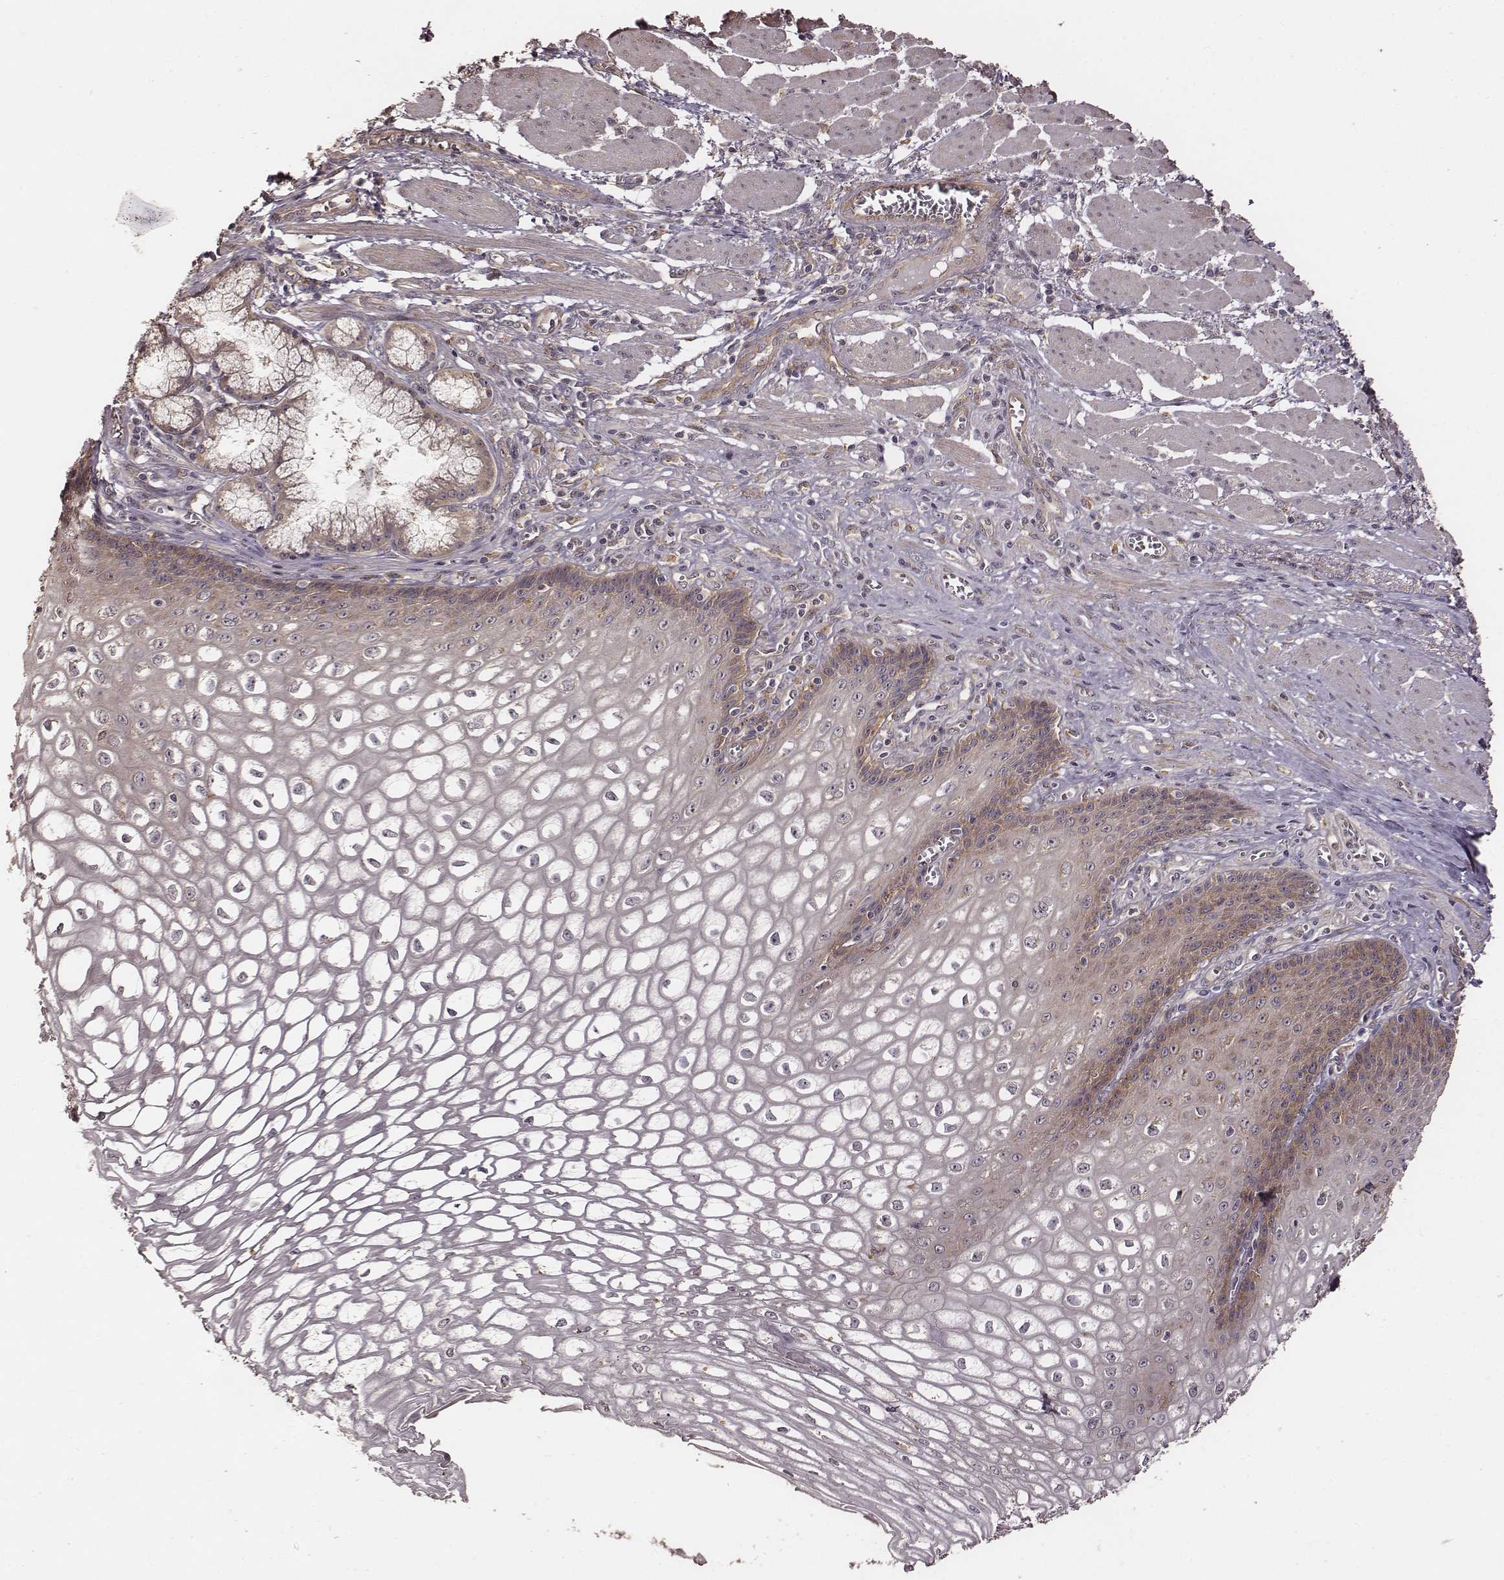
{"staining": {"intensity": "moderate", "quantity": "25%-75%", "location": "cytoplasmic/membranous"}, "tissue": "esophagus", "cell_type": "Squamous epithelial cells", "image_type": "normal", "snomed": [{"axis": "morphology", "description": "Normal tissue, NOS"}, {"axis": "topography", "description": "Esophagus"}], "caption": "Human esophagus stained for a protein (brown) reveals moderate cytoplasmic/membranous positive staining in approximately 25%-75% of squamous epithelial cells.", "gene": "VPS26A", "patient": {"sex": "male", "age": 58}}